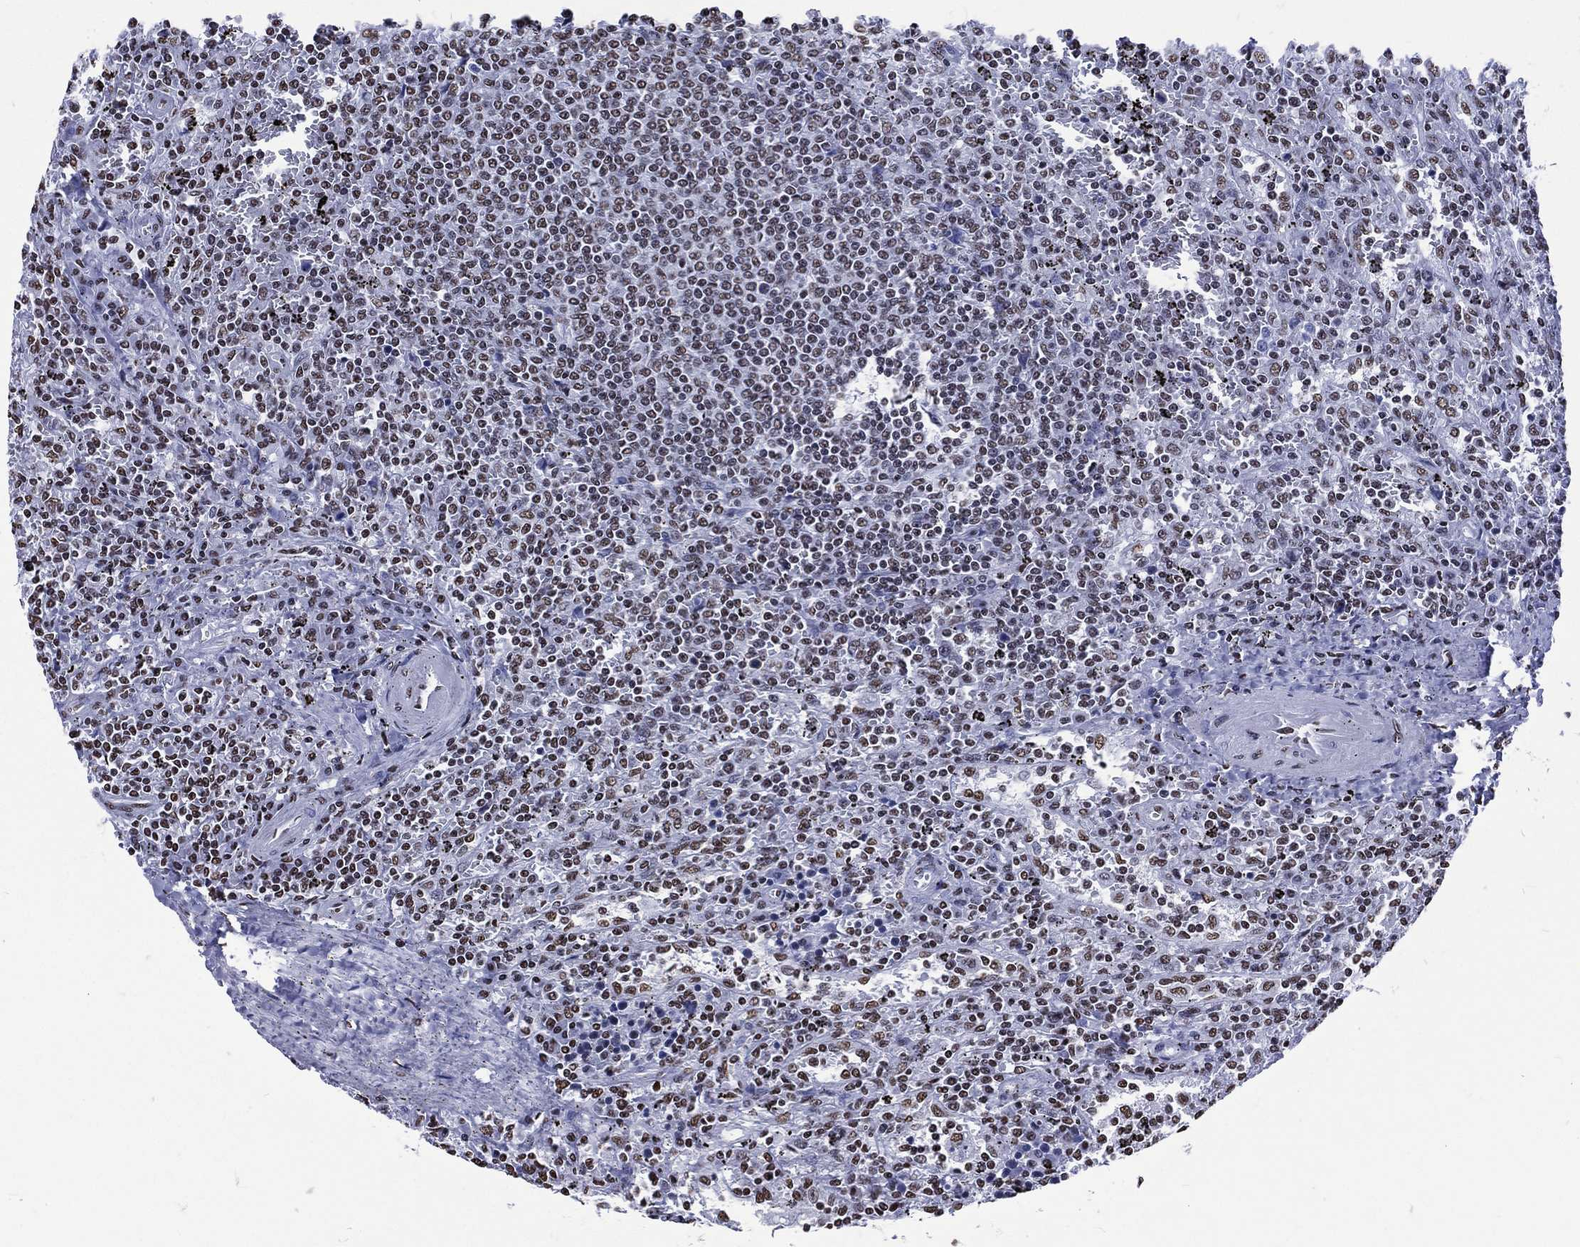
{"staining": {"intensity": "moderate", "quantity": "25%-75%", "location": "nuclear"}, "tissue": "lymphoma", "cell_type": "Tumor cells", "image_type": "cancer", "snomed": [{"axis": "morphology", "description": "Malignant lymphoma, non-Hodgkin's type, Low grade"}, {"axis": "topography", "description": "Spleen"}], "caption": "The image demonstrates a brown stain indicating the presence of a protein in the nuclear of tumor cells in lymphoma.", "gene": "RETREG2", "patient": {"sex": "male", "age": 62}}